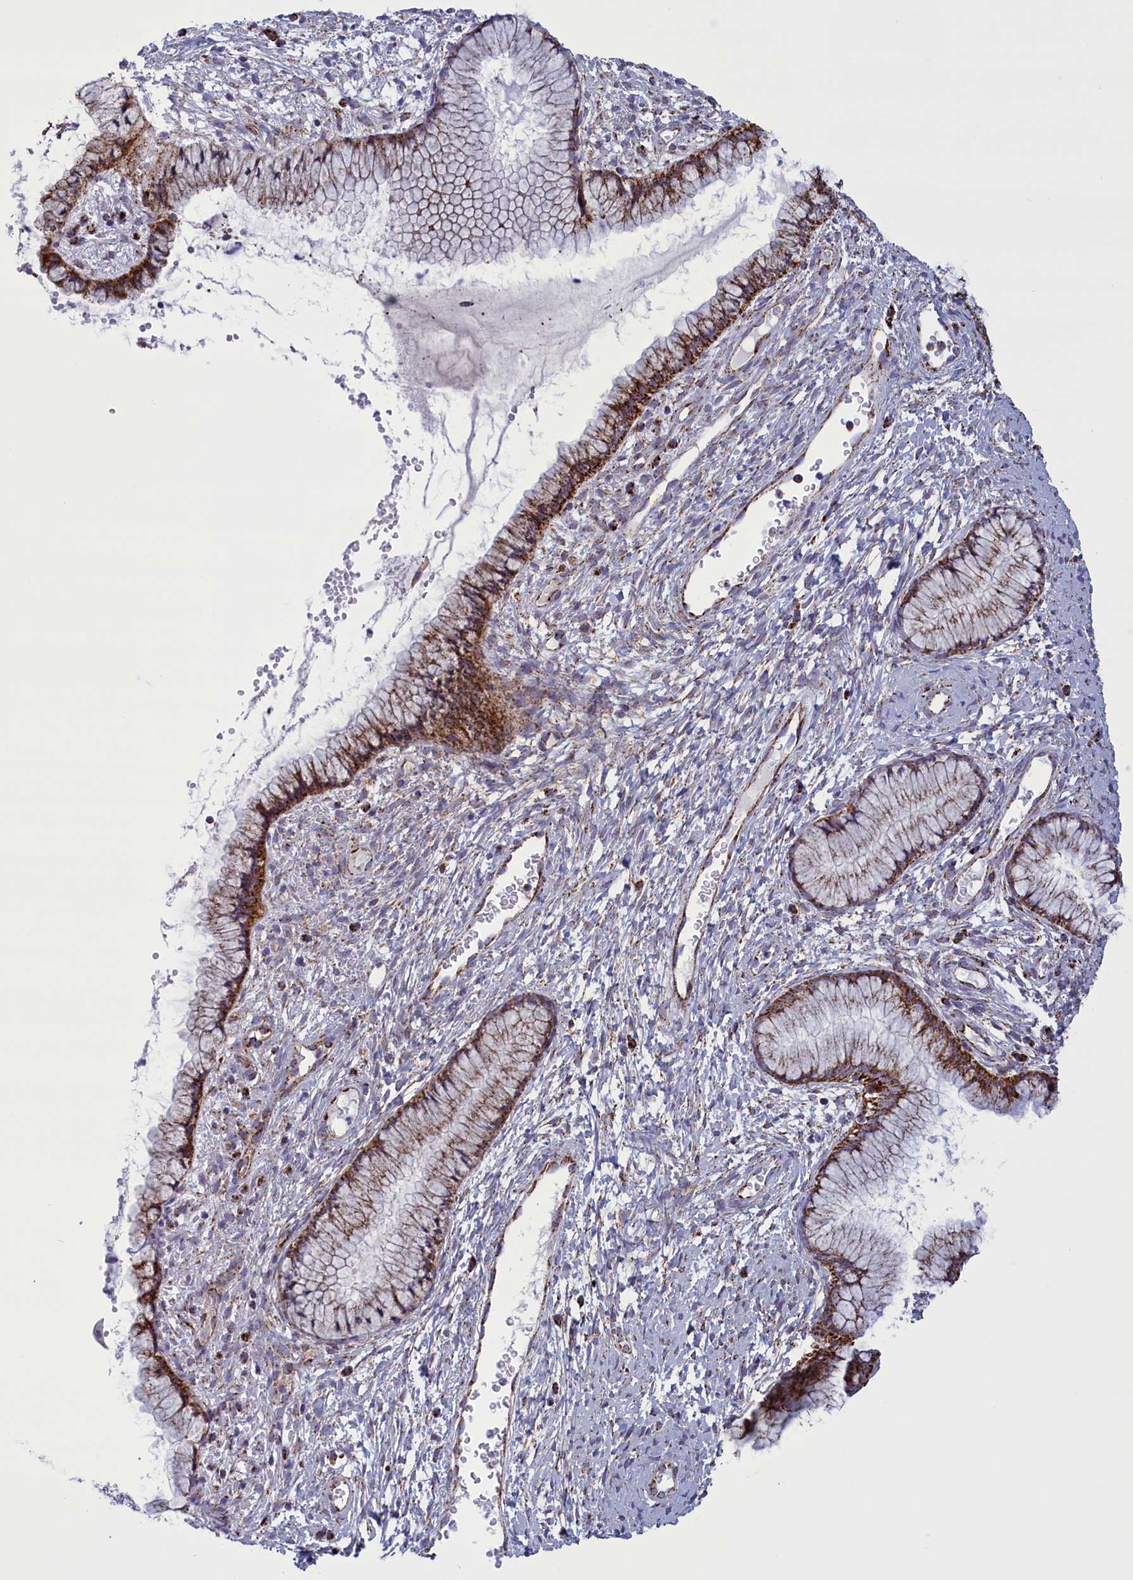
{"staining": {"intensity": "strong", "quantity": "25%-75%", "location": "cytoplasmic/membranous"}, "tissue": "cervix", "cell_type": "Glandular cells", "image_type": "normal", "snomed": [{"axis": "morphology", "description": "Normal tissue, NOS"}, {"axis": "topography", "description": "Cervix"}], "caption": "Immunohistochemical staining of normal human cervix reveals high levels of strong cytoplasmic/membranous staining in approximately 25%-75% of glandular cells.", "gene": "ISOC2", "patient": {"sex": "female", "age": 42}}